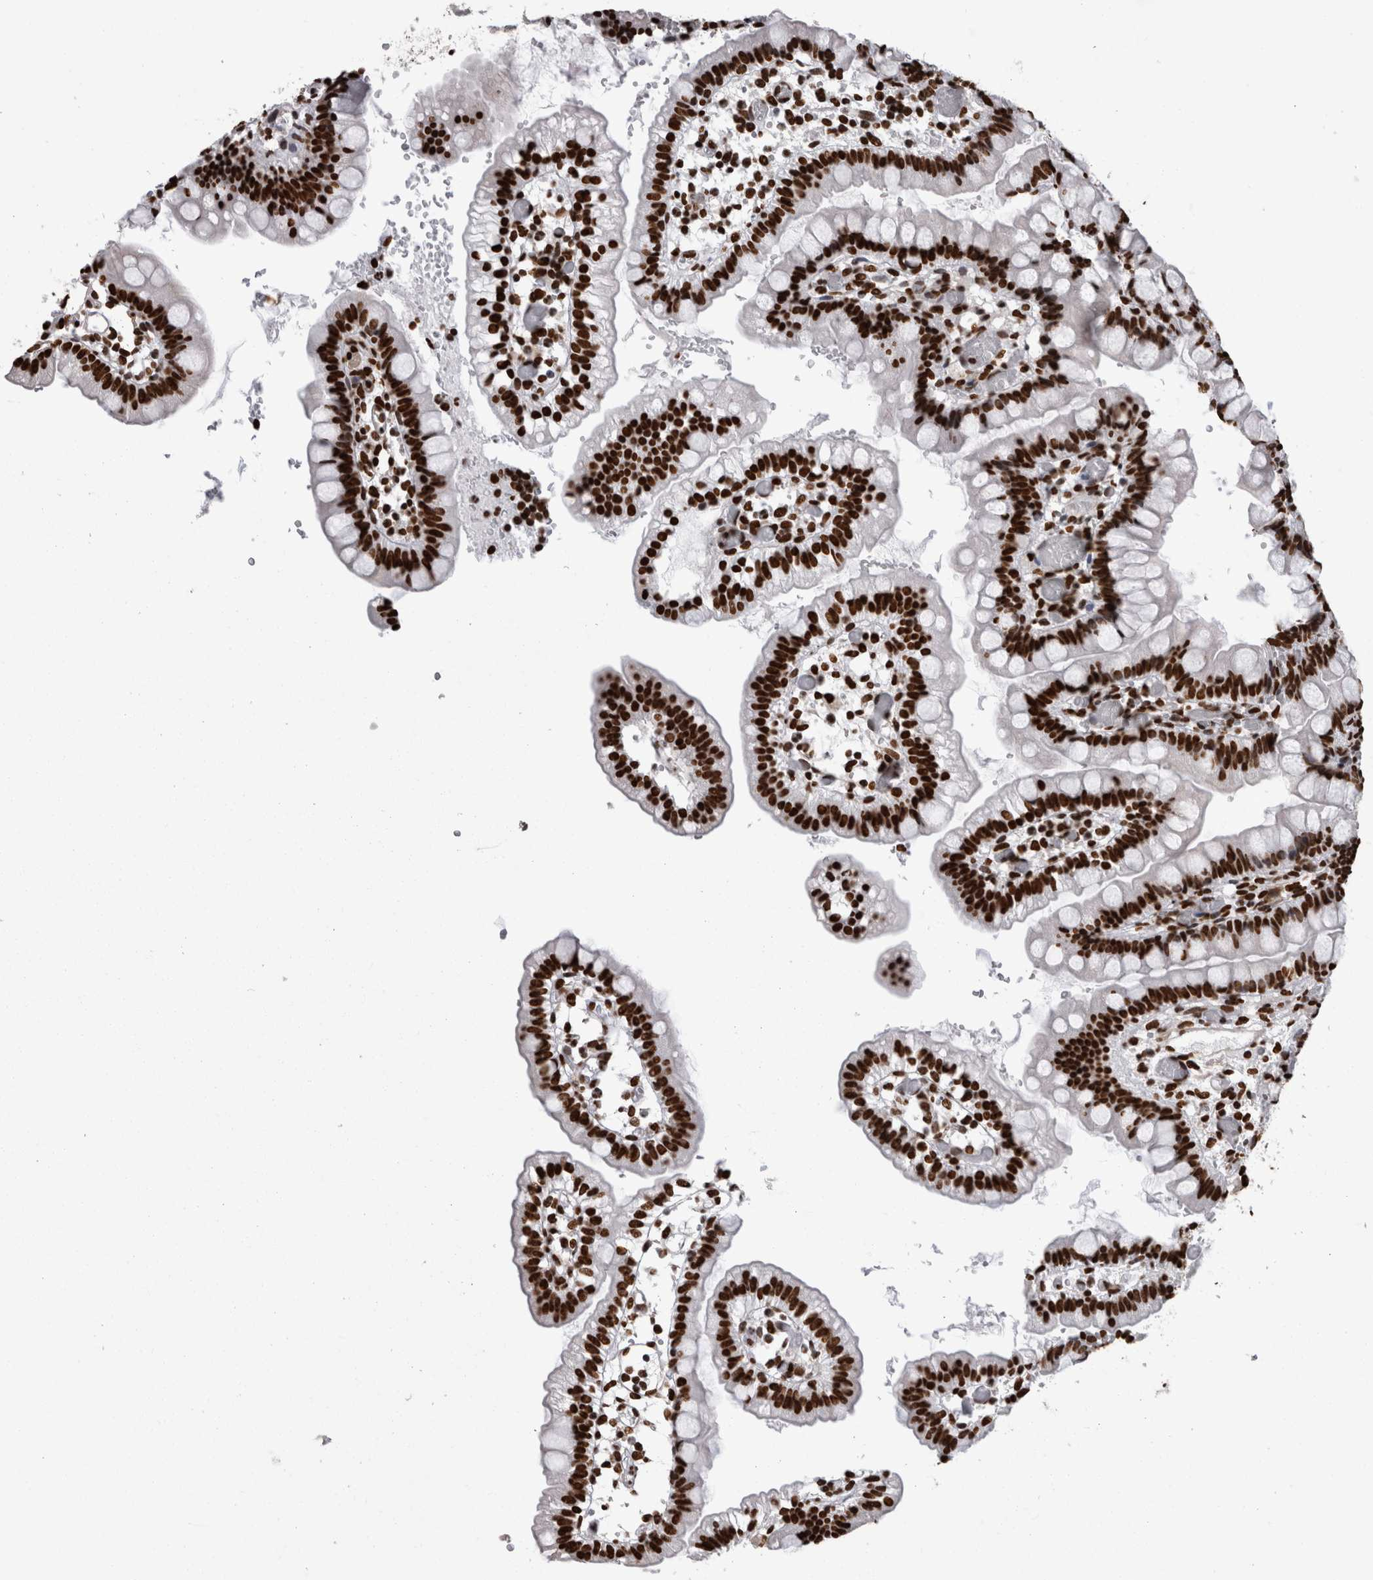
{"staining": {"intensity": "strong", "quantity": ">75%", "location": "nuclear"}, "tissue": "small intestine", "cell_type": "Glandular cells", "image_type": "normal", "snomed": [{"axis": "morphology", "description": "Normal tissue, NOS"}, {"axis": "morphology", "description": "Developmental malformation"}, {"axis": "topography", "description": "Small intestine"}], "caption": "A histopathology image showing strong nuclear expression in about >75% of glandular cells in normal small intestine, as visualized by brown immunohistochemical staining.", "gene": "HNRNPM", "patient": {"sex": "male"}}